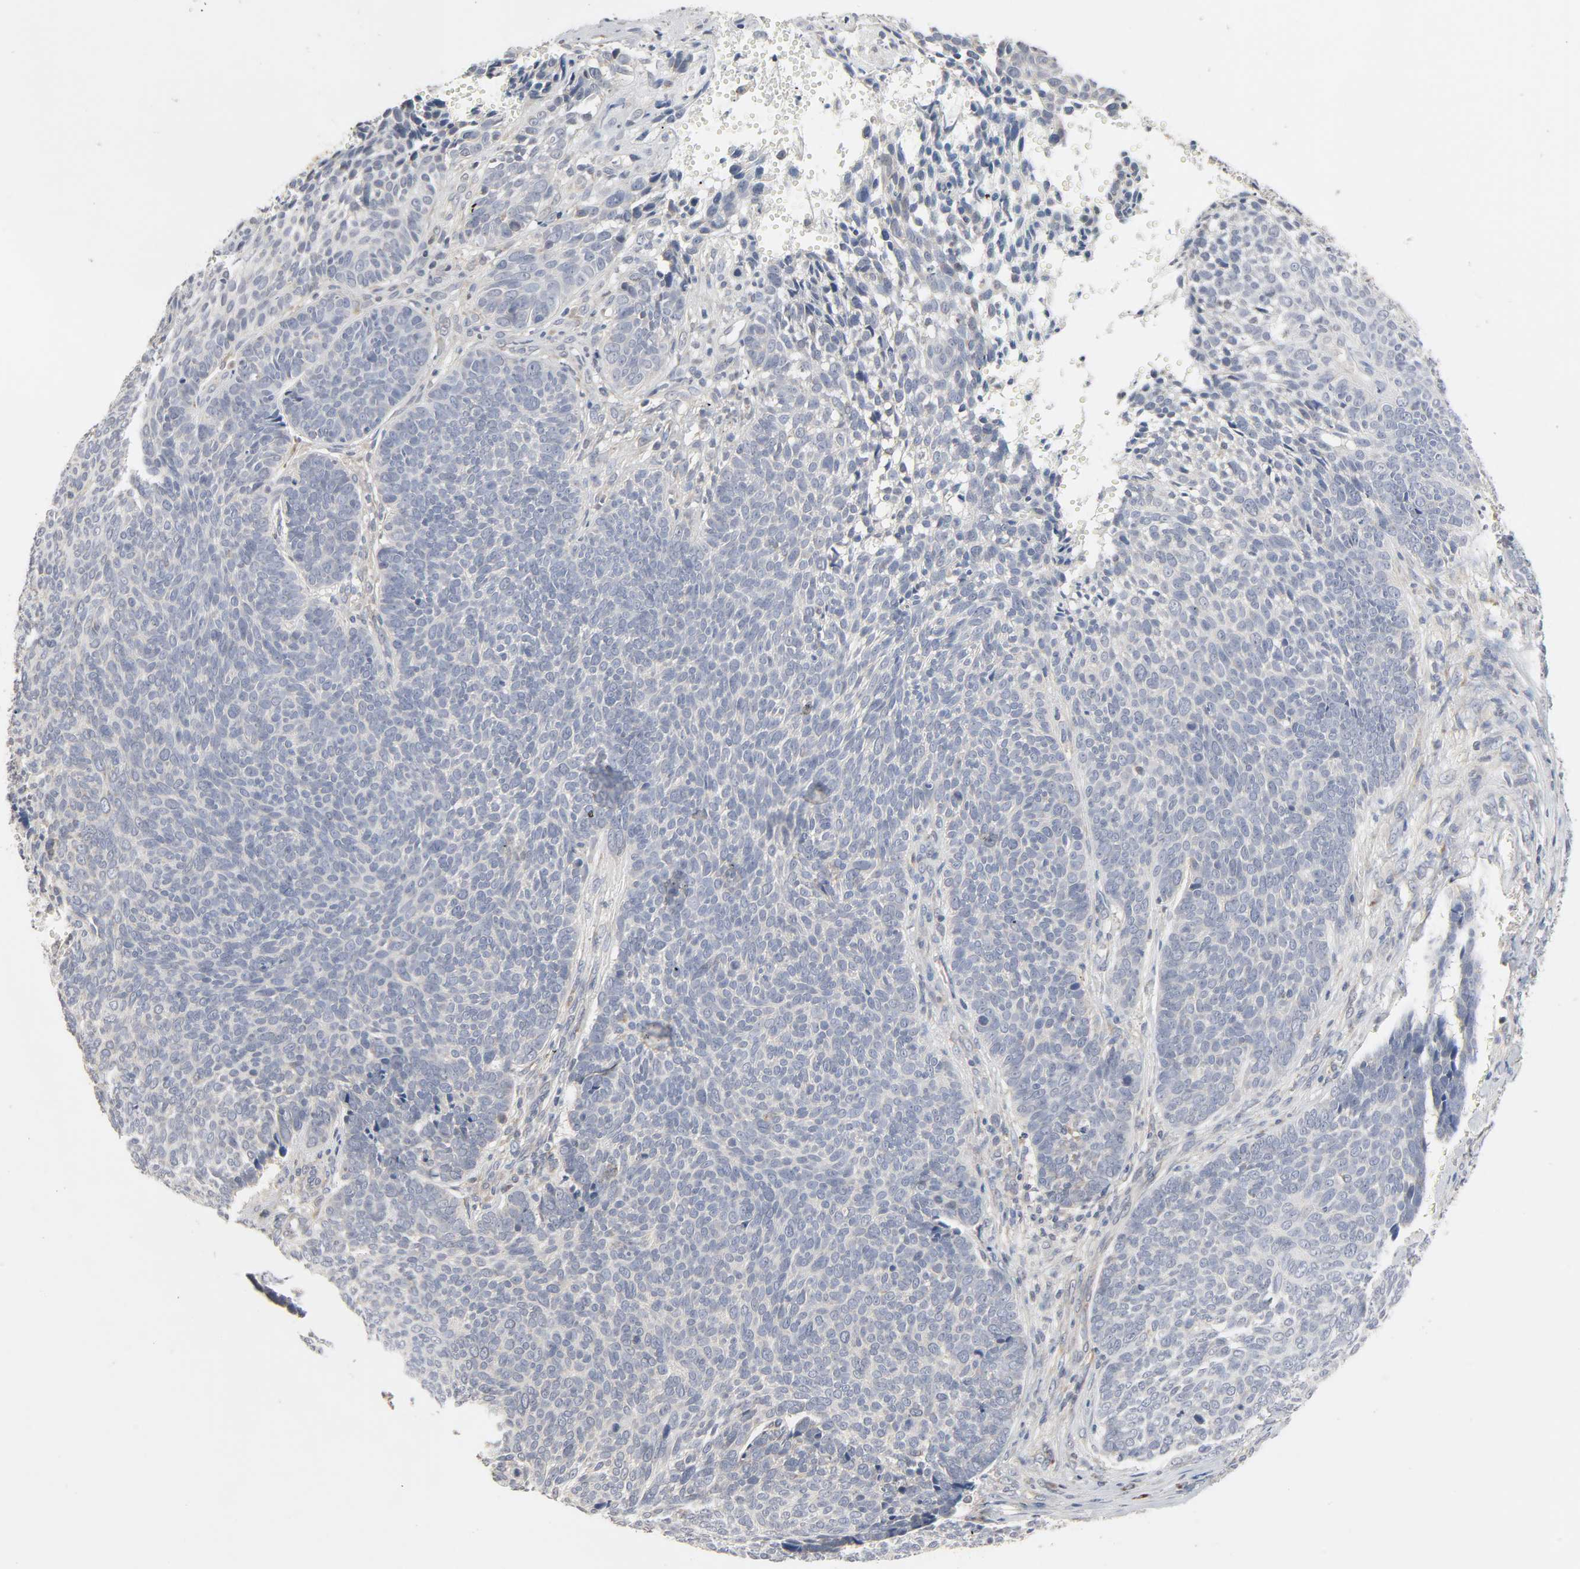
{"staining": {"intensity": "weak", "quantity": "<25%", "location": "cytoplasmic/membranous"}, "tissue": "skin cancer", "cell_type": "Tumor cells", "image_type": "cancer", "snomed": [{"axis": "morphology", "description": "Basal cell carcinoma"}, {"axis": "topography", "description": "Skin"}], "caption": "Skin cancer (basal cell carcinoma) was stained to show a protein in brown. There is no significant positivity in tumor cells.", "gene": "CLEC4E", "patient": {"sex": "male", "age": 84}}